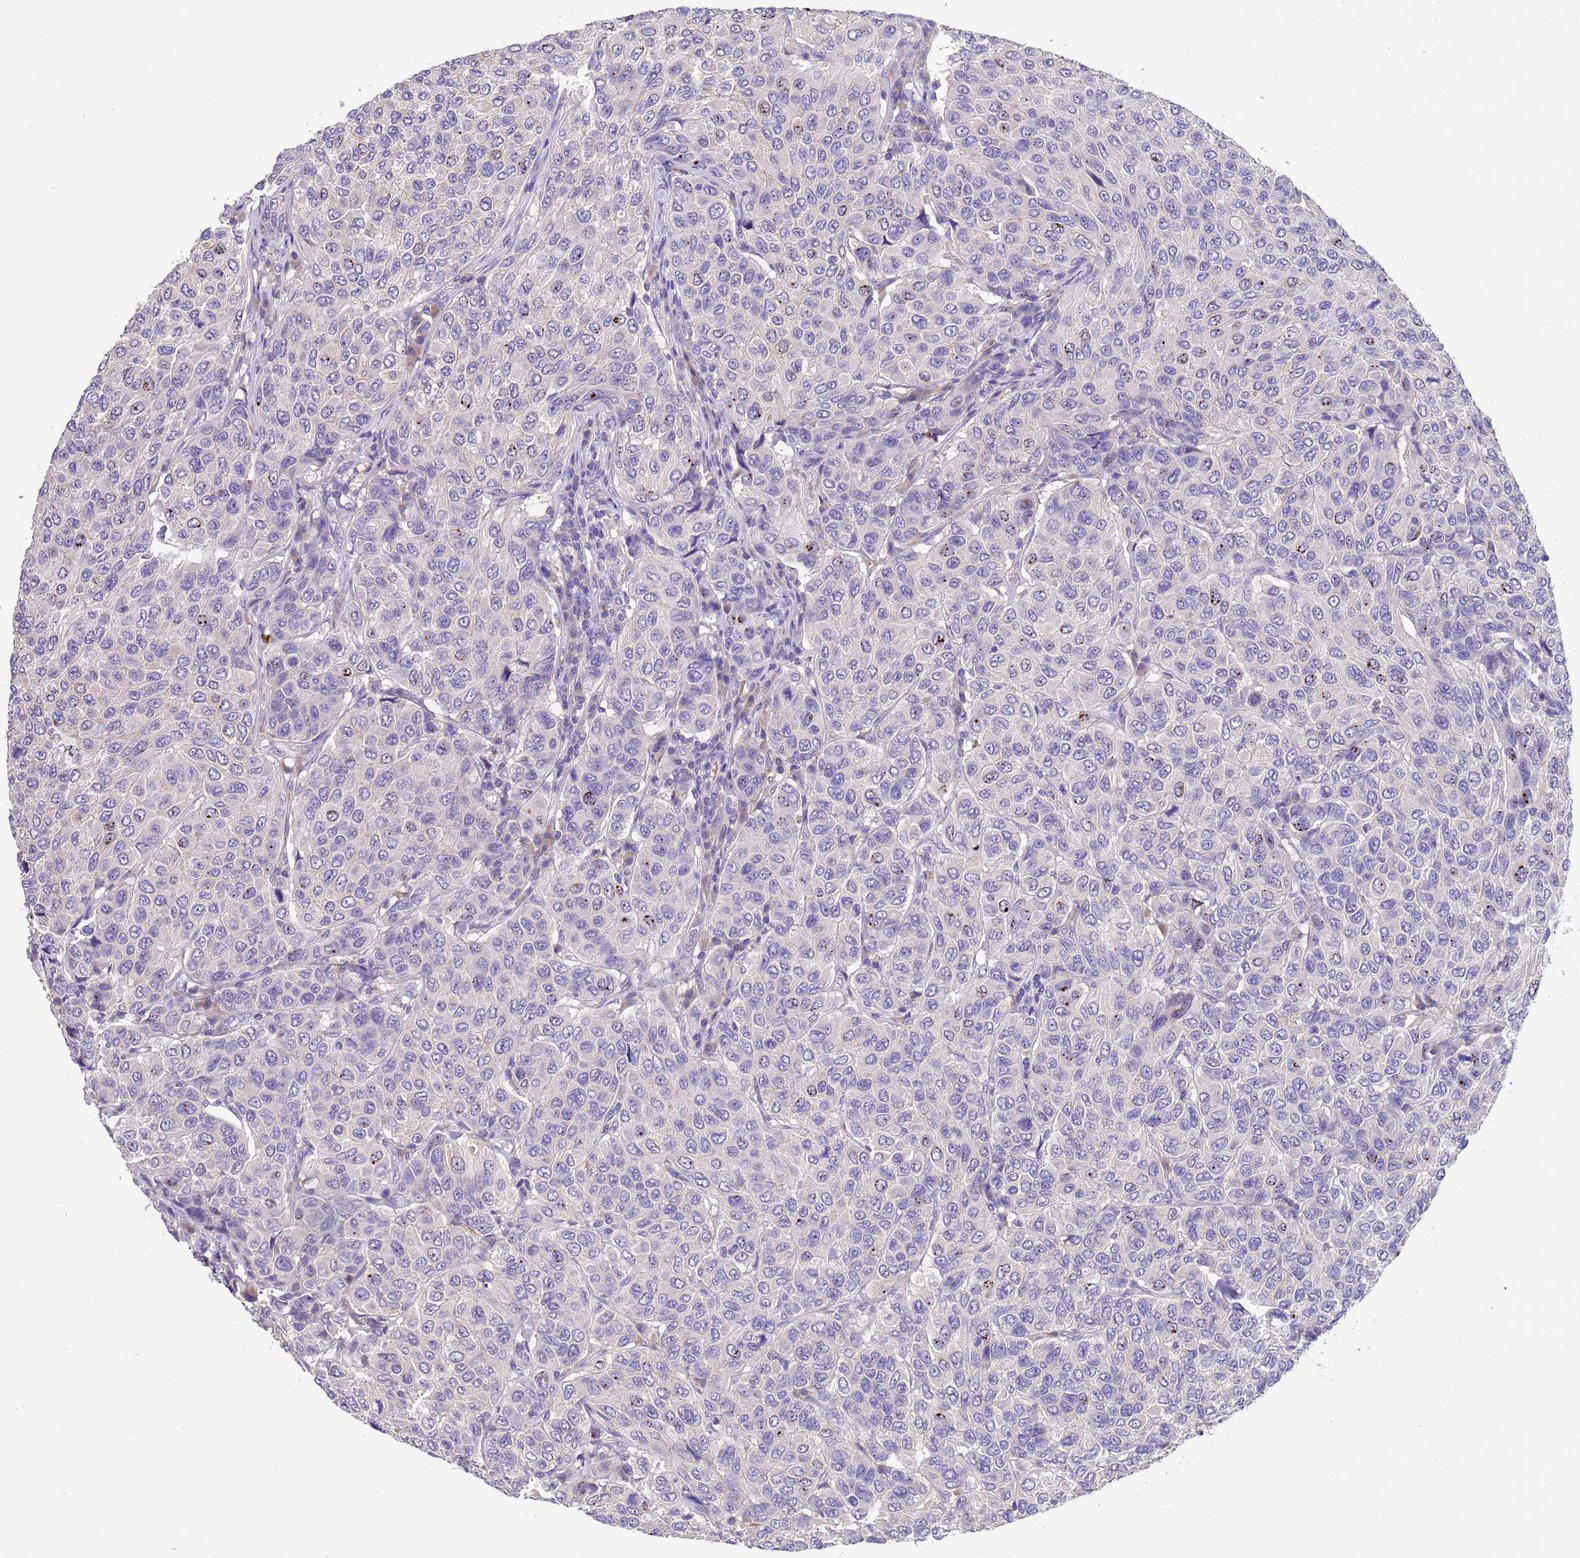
{"staining": {"intensity": "weak", "quantity": "<25%", "location": "nuclear"}, "tissue": "breast cancer", "cell_type": "Tumor cells", "image_type": "cancer", "snomed": [{"axis": "morphology", "description": "Duct carcinoma"}, {"axis": "topography", "description": "Breast"}], "caption": "High magnification brightfield microscopy of breast cancer stained with DAB (3,3'-diaminobenzidine) (brown) and counterstained with hematoxylin (blue): tumor cells show no significant expression. Nuclei are stained in blue.", "gene": "SLC24A3", "patient": {"sex": "female", "age": 55}}